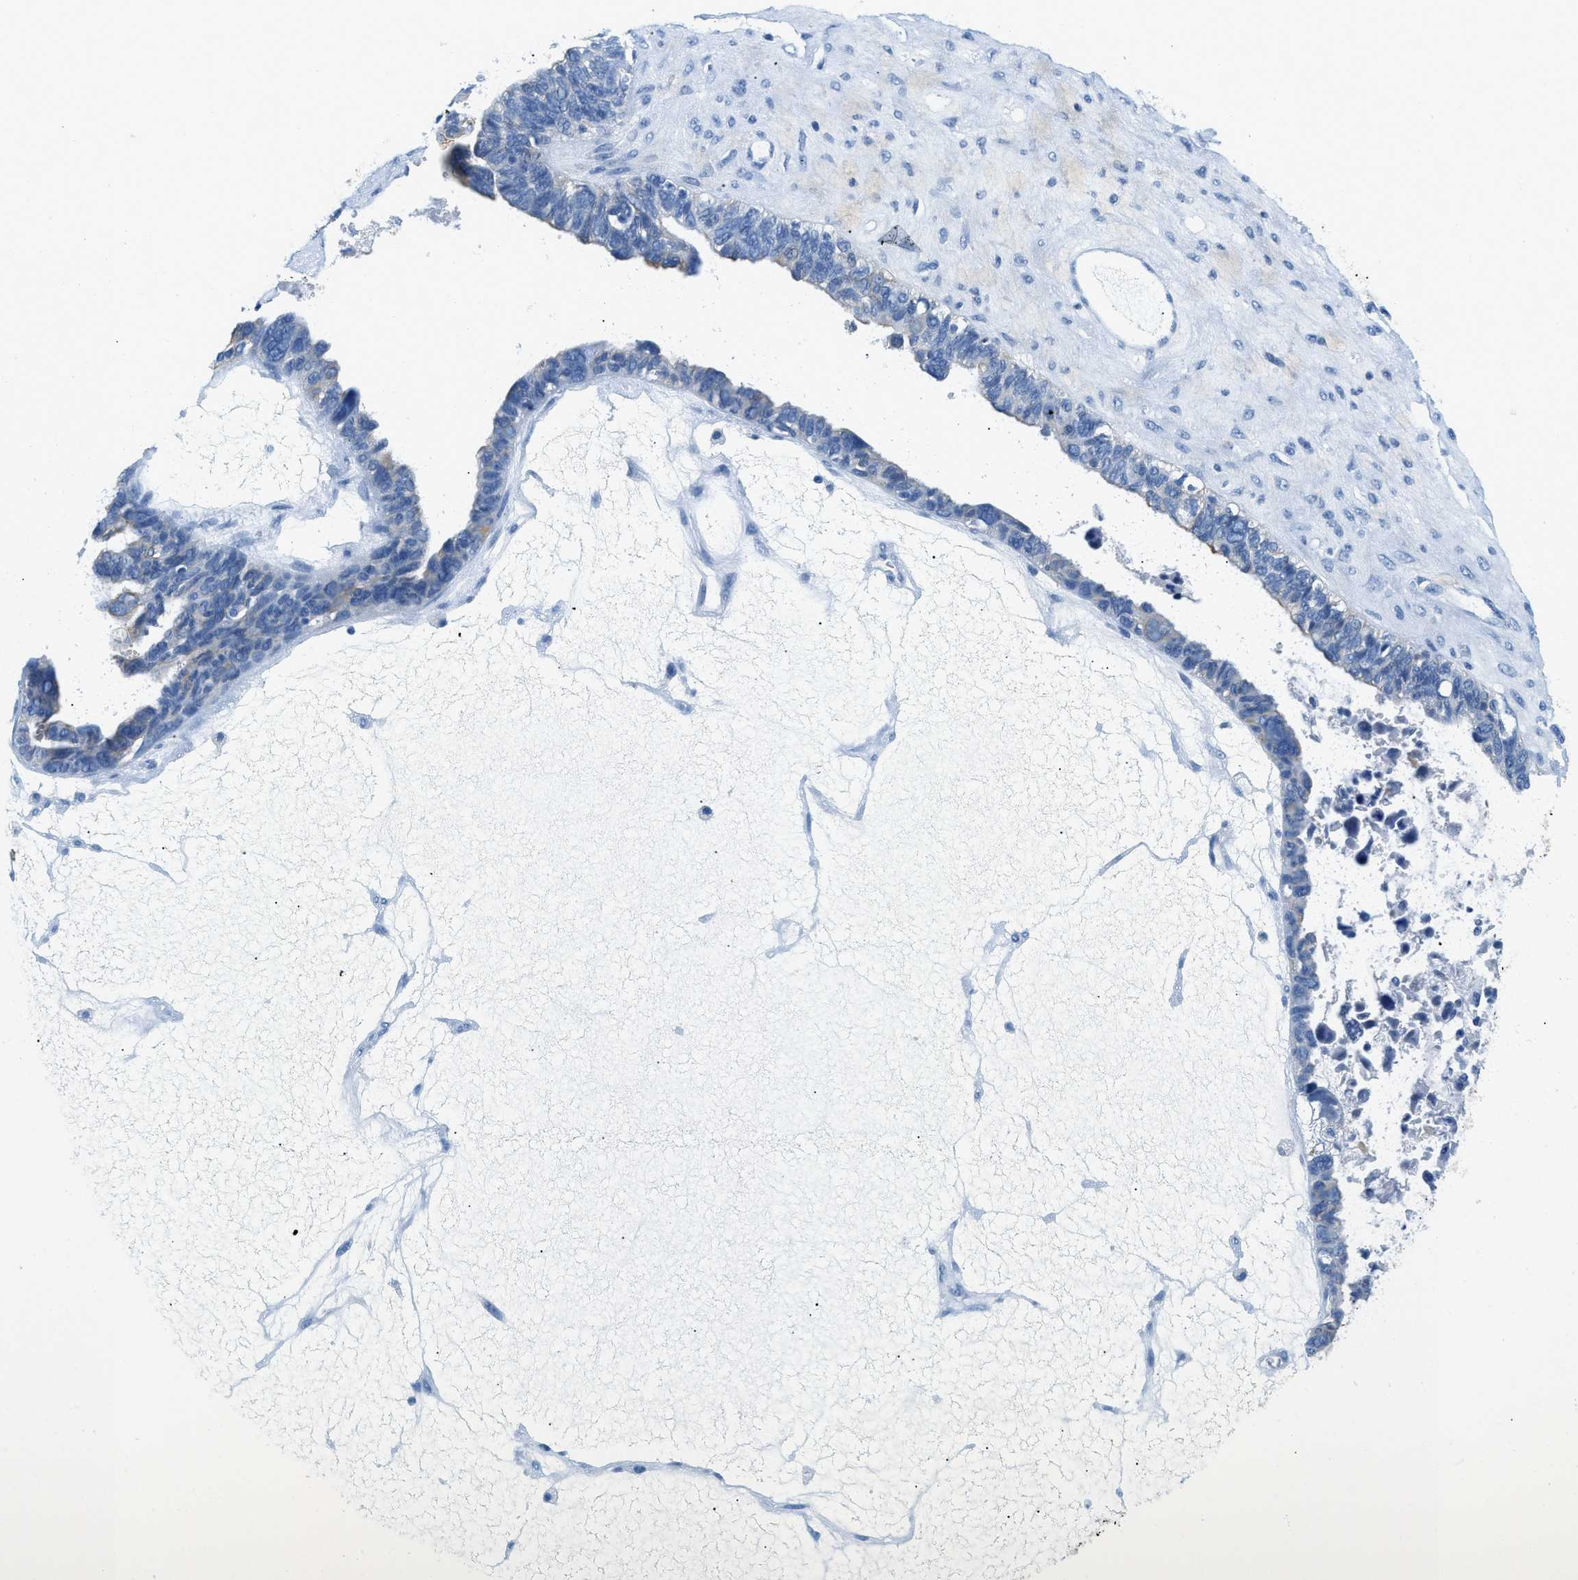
{"staining": {"intensity": "negative", "quantity": "none", "location": "none"}, "tissue": "ovarian cancer", "cell_type": "Tumor cells", "image_type": "cancer", "snomed": [{"axis": "morphology", "description": "Cystadenocarcinoma, serous, NOS"}, {"axis": "topography", "description": "Ovary"}], "caption": "Serous cystadenocarcinoma (ovarian) was stained to show a protein in brown. There is no significant positivity in tumor cells. The staining was performed using DAB (3,3'-diaminobenzidine) to visualize the protein expression in brown, while the nuclei were stained in blue with hematoxylin (Magnification: 20x).", "gene": "STXBP2", "patient": {"sex": "female", "age": 79}}